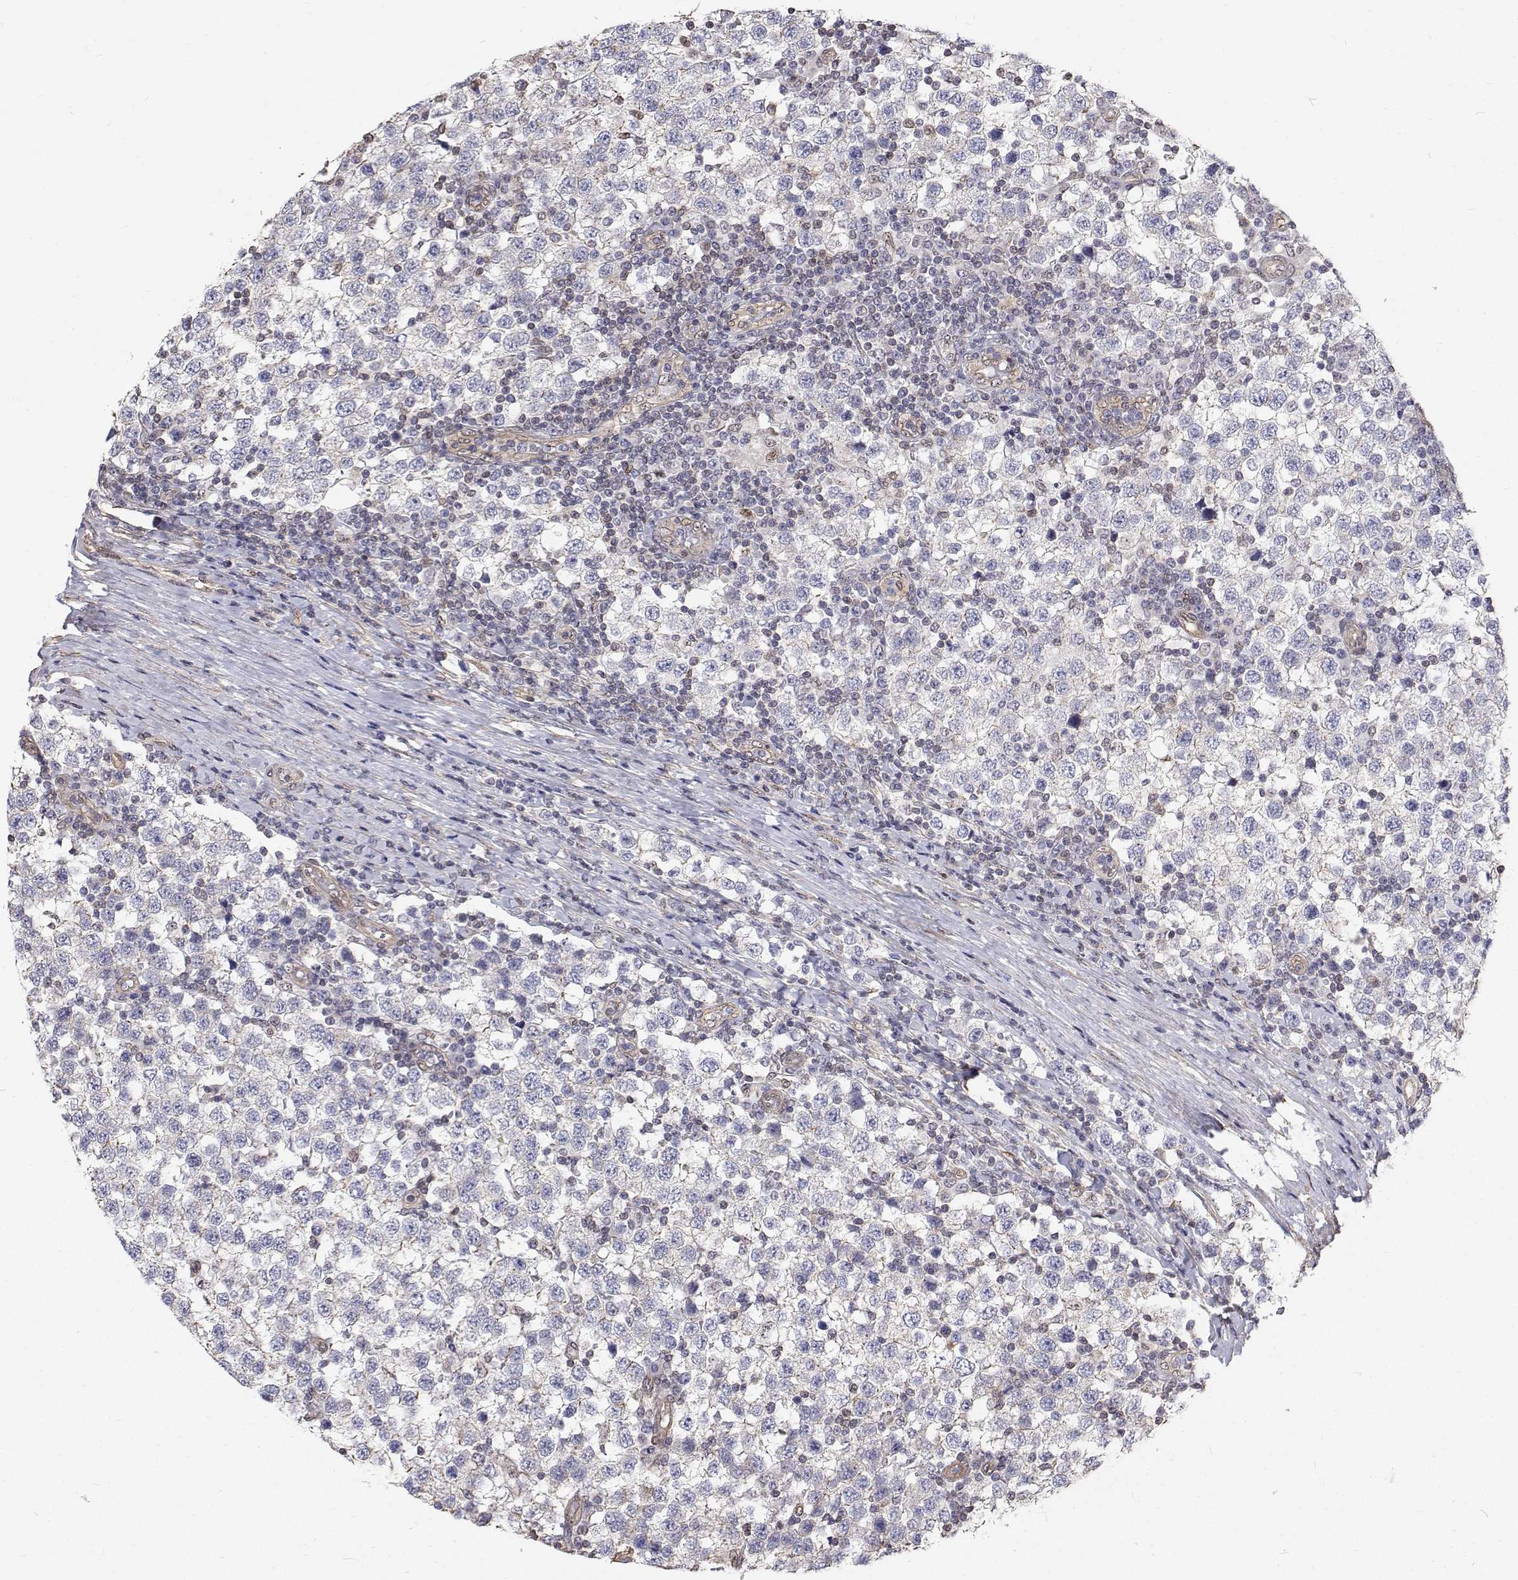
{"staining": {"intensity": "negative", "quantity": "none", "location": "none"}, "tissue": "testis cancer", "cell_type": "Tumor cells", "image_type": "cancer", "snomed": [{"axis": "morphology", "description": "Seminoma, NOS"}, {"axis": "topography", "description": "Testis"}], "caption": "Human seminoma (testis) stained for a protein using immunohistochemistry reveals no positivity in tumor cells.", "gene": "GSDMA", "patient": {"sex": "male", "age": 34}}